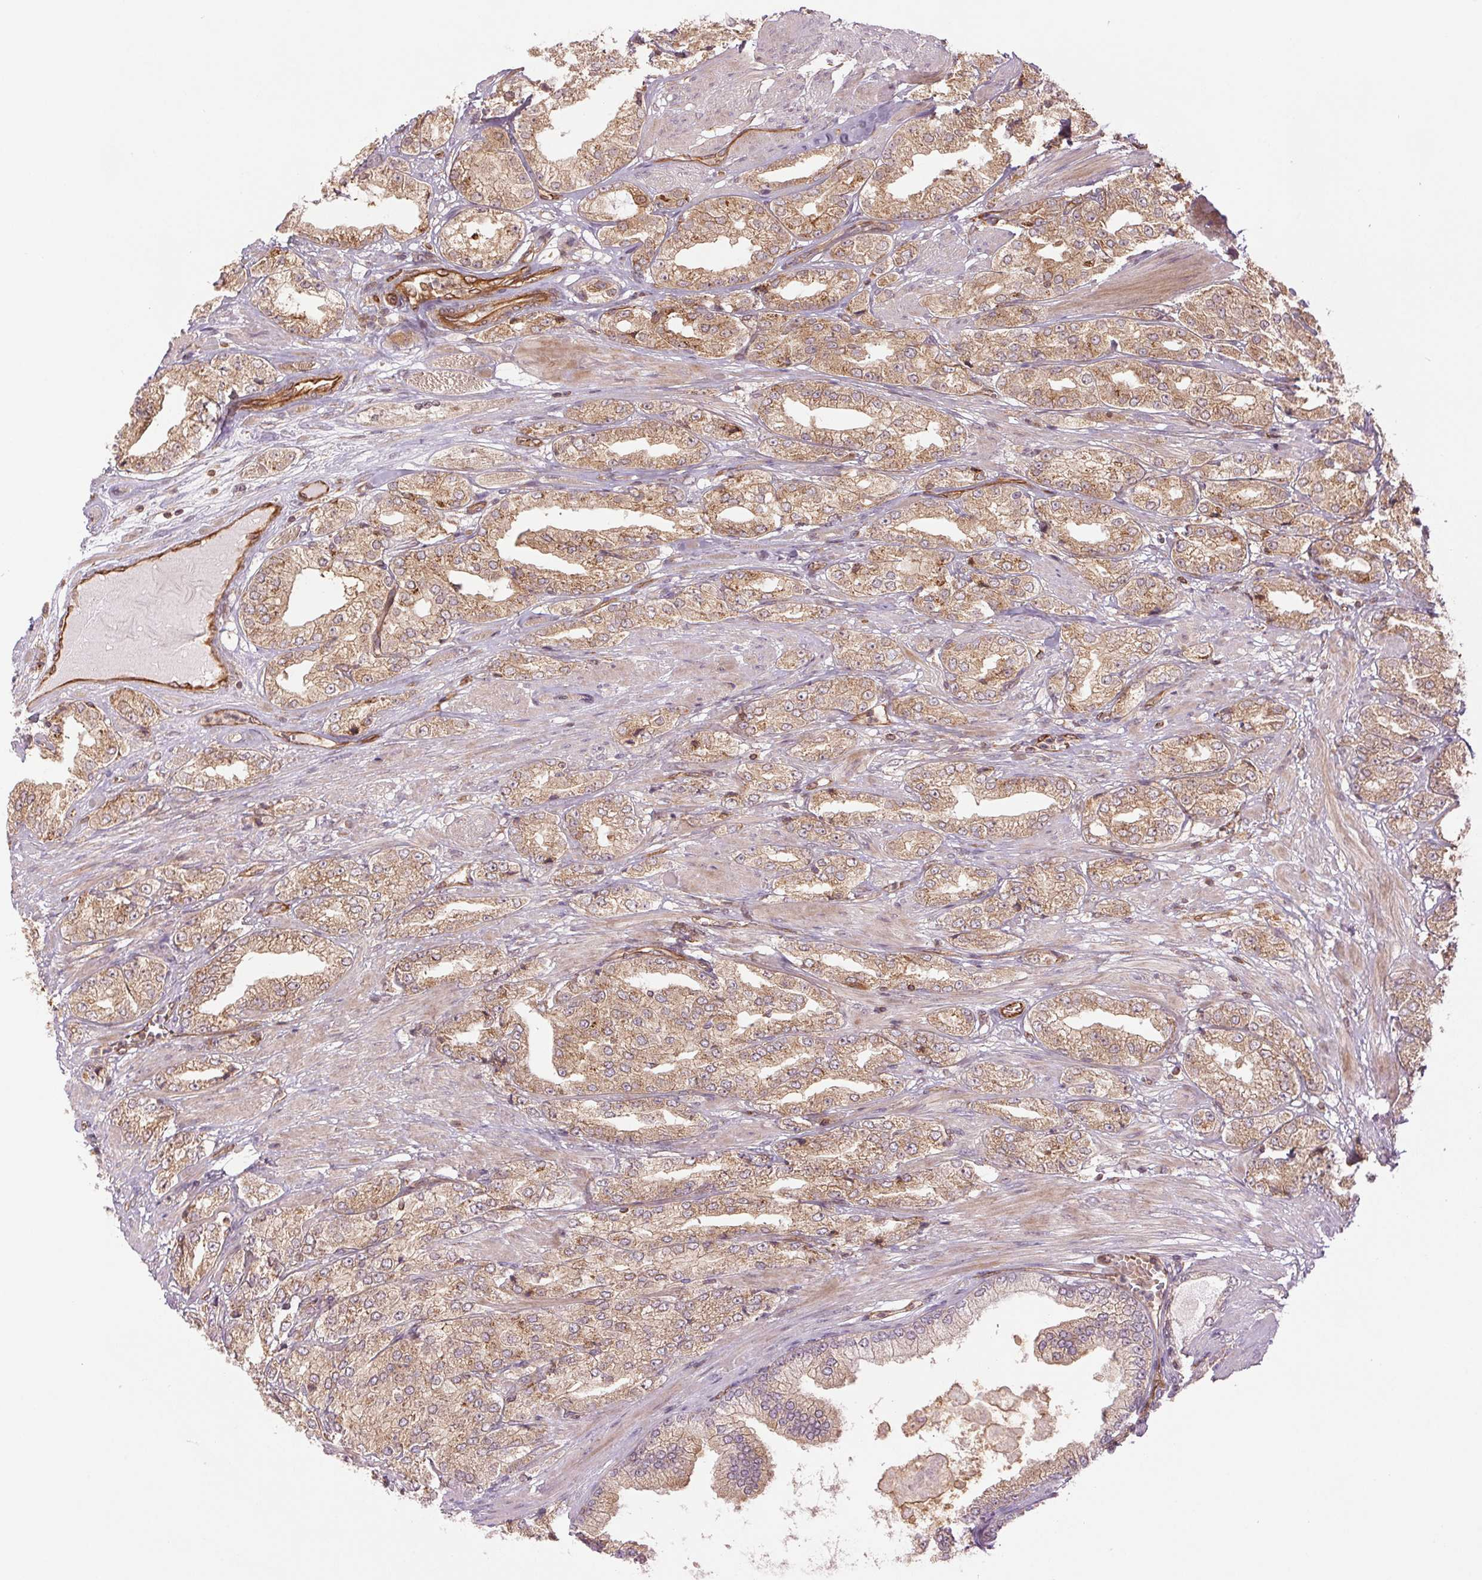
{"staining": {"intensity": "weak", "quantity": ">75%", "location": "cytoplasmic/membranous"}, "tissue": "prostate cancer", "cell_type": "Tumor cells", "image_type": "cancer", "snomed": [{"axis": "morphology", "description": "Adenocarcinoma, High grade"}, {"axis": "topography", "description": "Prostate"}], "caption": "Prostate cancer stained with immunohistochemistry (IHC) reveals weak cytoplasmic/membranous positivity in about >75% of tumor cells.", "gene": "STARD7", "patient": {"sex": "male", "age": 68}}